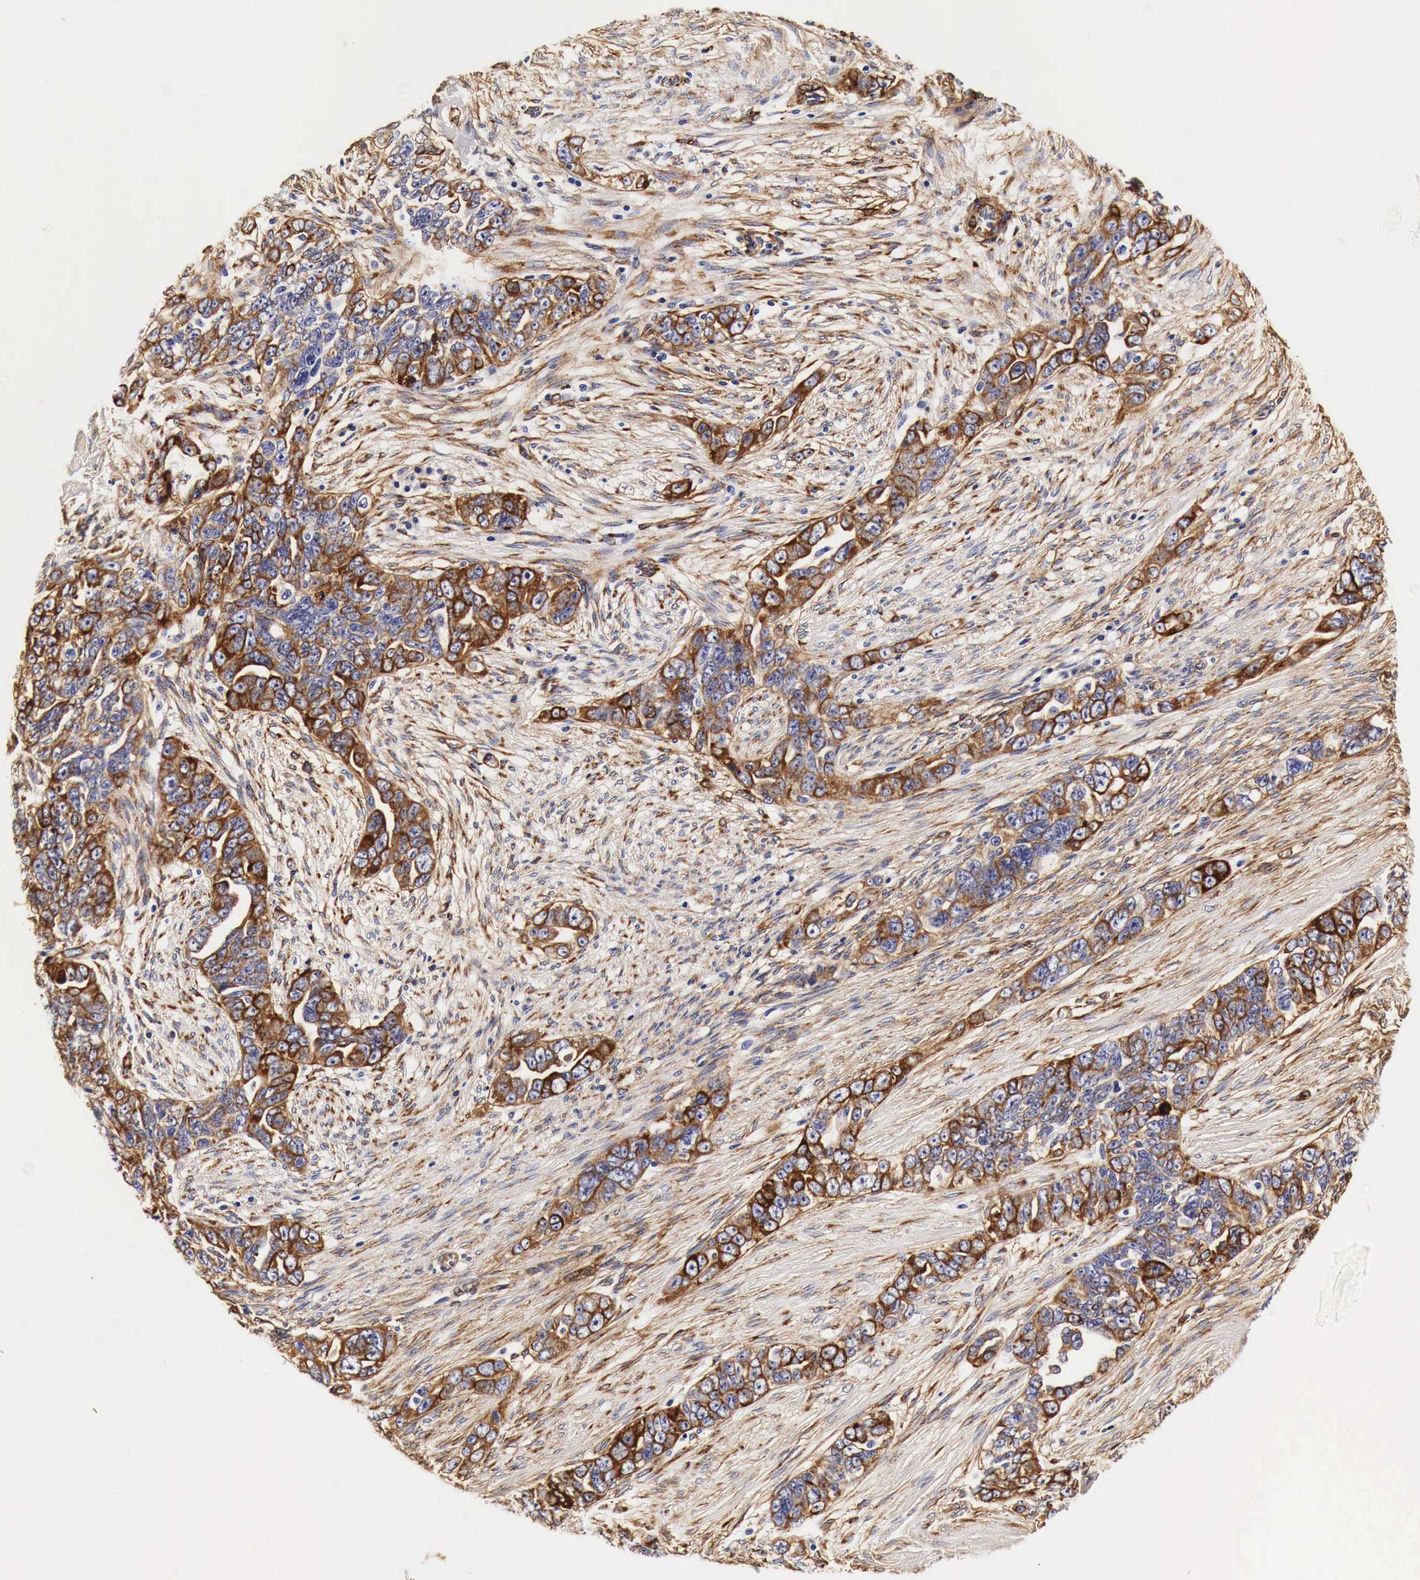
{"staining": {"intensity": "strong", "quantity": ">75%", "location": "cytoplasmic/membranous"}, "tissue": "ovarian cancer", "cell_type": "Tumor cells", "image_type": "cancer", "snomed": [{"axis": "morphology", "description": "Cystadenocarcinoma, serous, NOS"}, {"axis": "topography", "description": "Ovary"}], "caption": "Immunohistochemical staining of ovarian cancer (serous cystadenocarcinoma) reveals high levels of strong cytoplasmic/membranous protein expression in approximately >75% of tumor cells.", "gene": "LAMB2", "patient": {"sex": "female", "age": 63}}